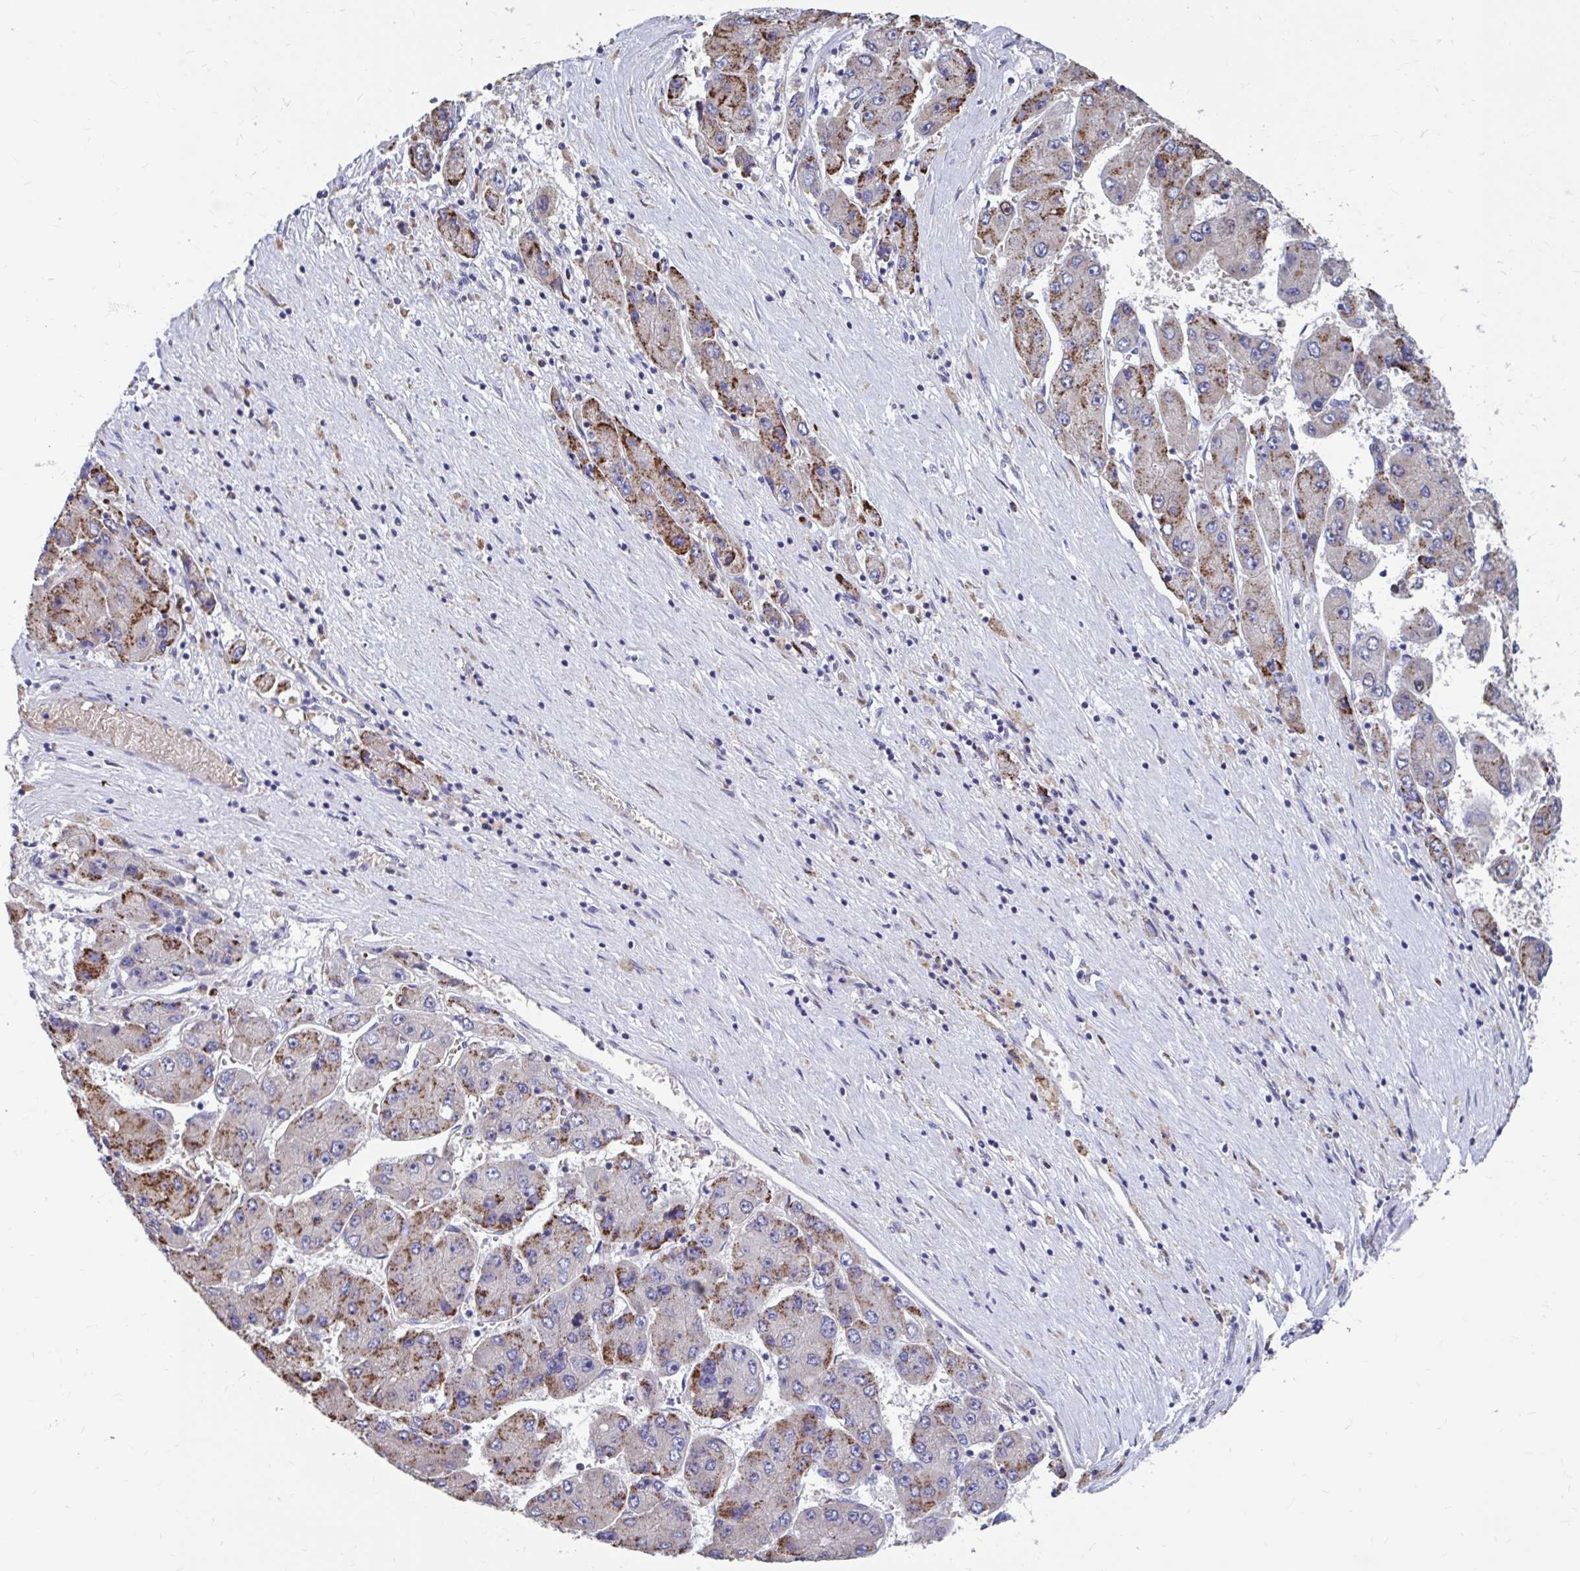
{"staining": {"intensity": "moderate", "quantity": ">75%", "location": "cytoplasmic/membranous"}, "tissue": "liver cancer", "cell_type": "Tumor cells", "image_type": "cancer", "snomed": [{"axis": "morphology", "description": "Carcinoma, Hepatocellular, NOS"}, {"axis": "topography", "description": "Liver"}], "caption": "Liver hepatocellular carcinoma stained for a protein exhibits moderate cytoplasmic/membranous positivity in tumor cells.", "gene": "FKBP2", "patient": {"sex": "female", "age": 61}}